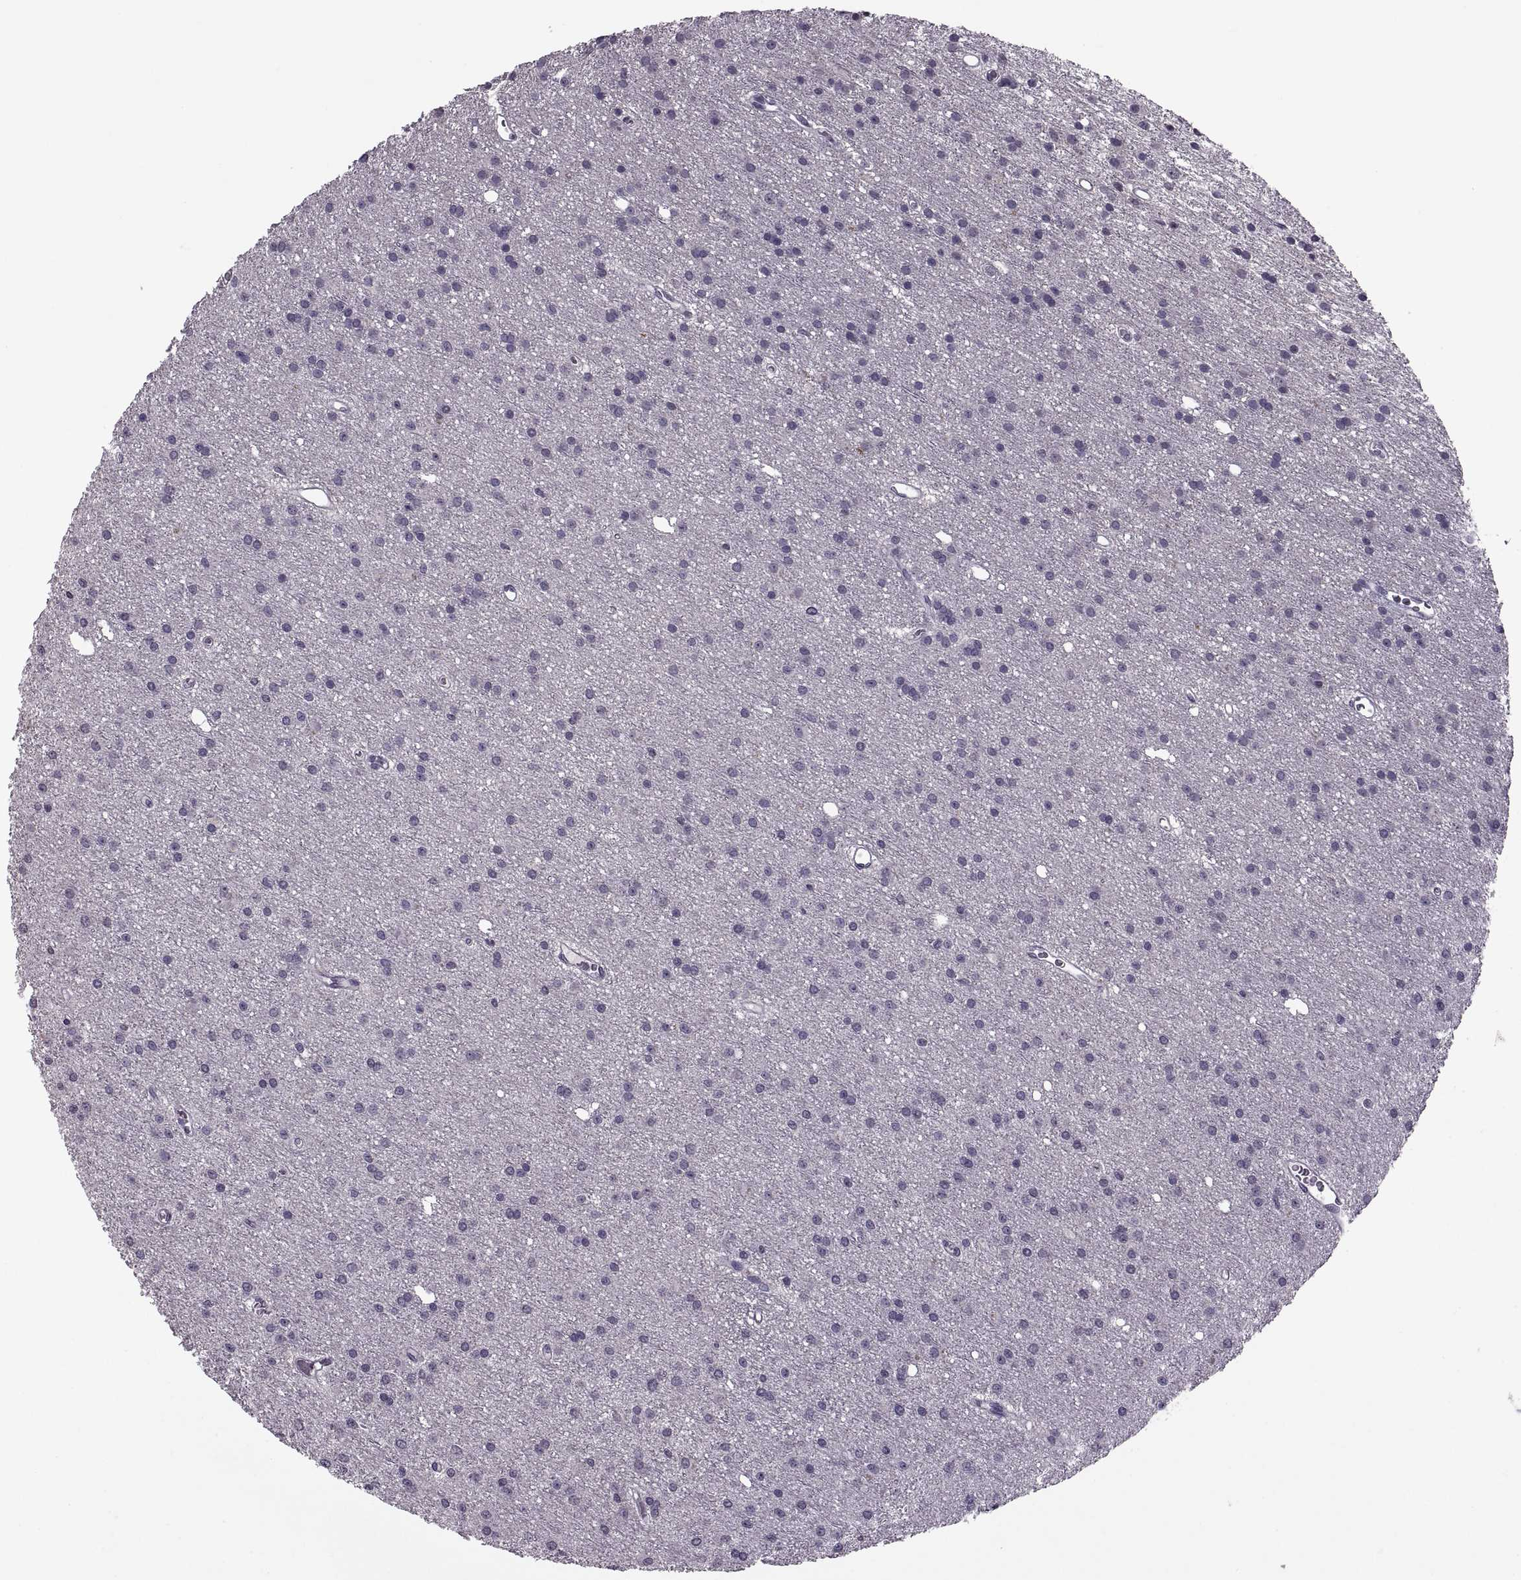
{"staining": {"intensity": "negative", "quantity": "none", "location": "none"}, "tissue": "glioma", "cell_type": "Tumor cells", "image_type": "cancer", "snomed": [{"axis": "morphology", "description": "Glioma, malignant, Low grade"}, {"axis": "topography", "description": "Brain"}], "caption": "The histopathology image demonstrates no significant staining in tumor cells of malignant low-grade glioma.", "gene": "OTP", "patient": {"sex": "male", "age": 27}}